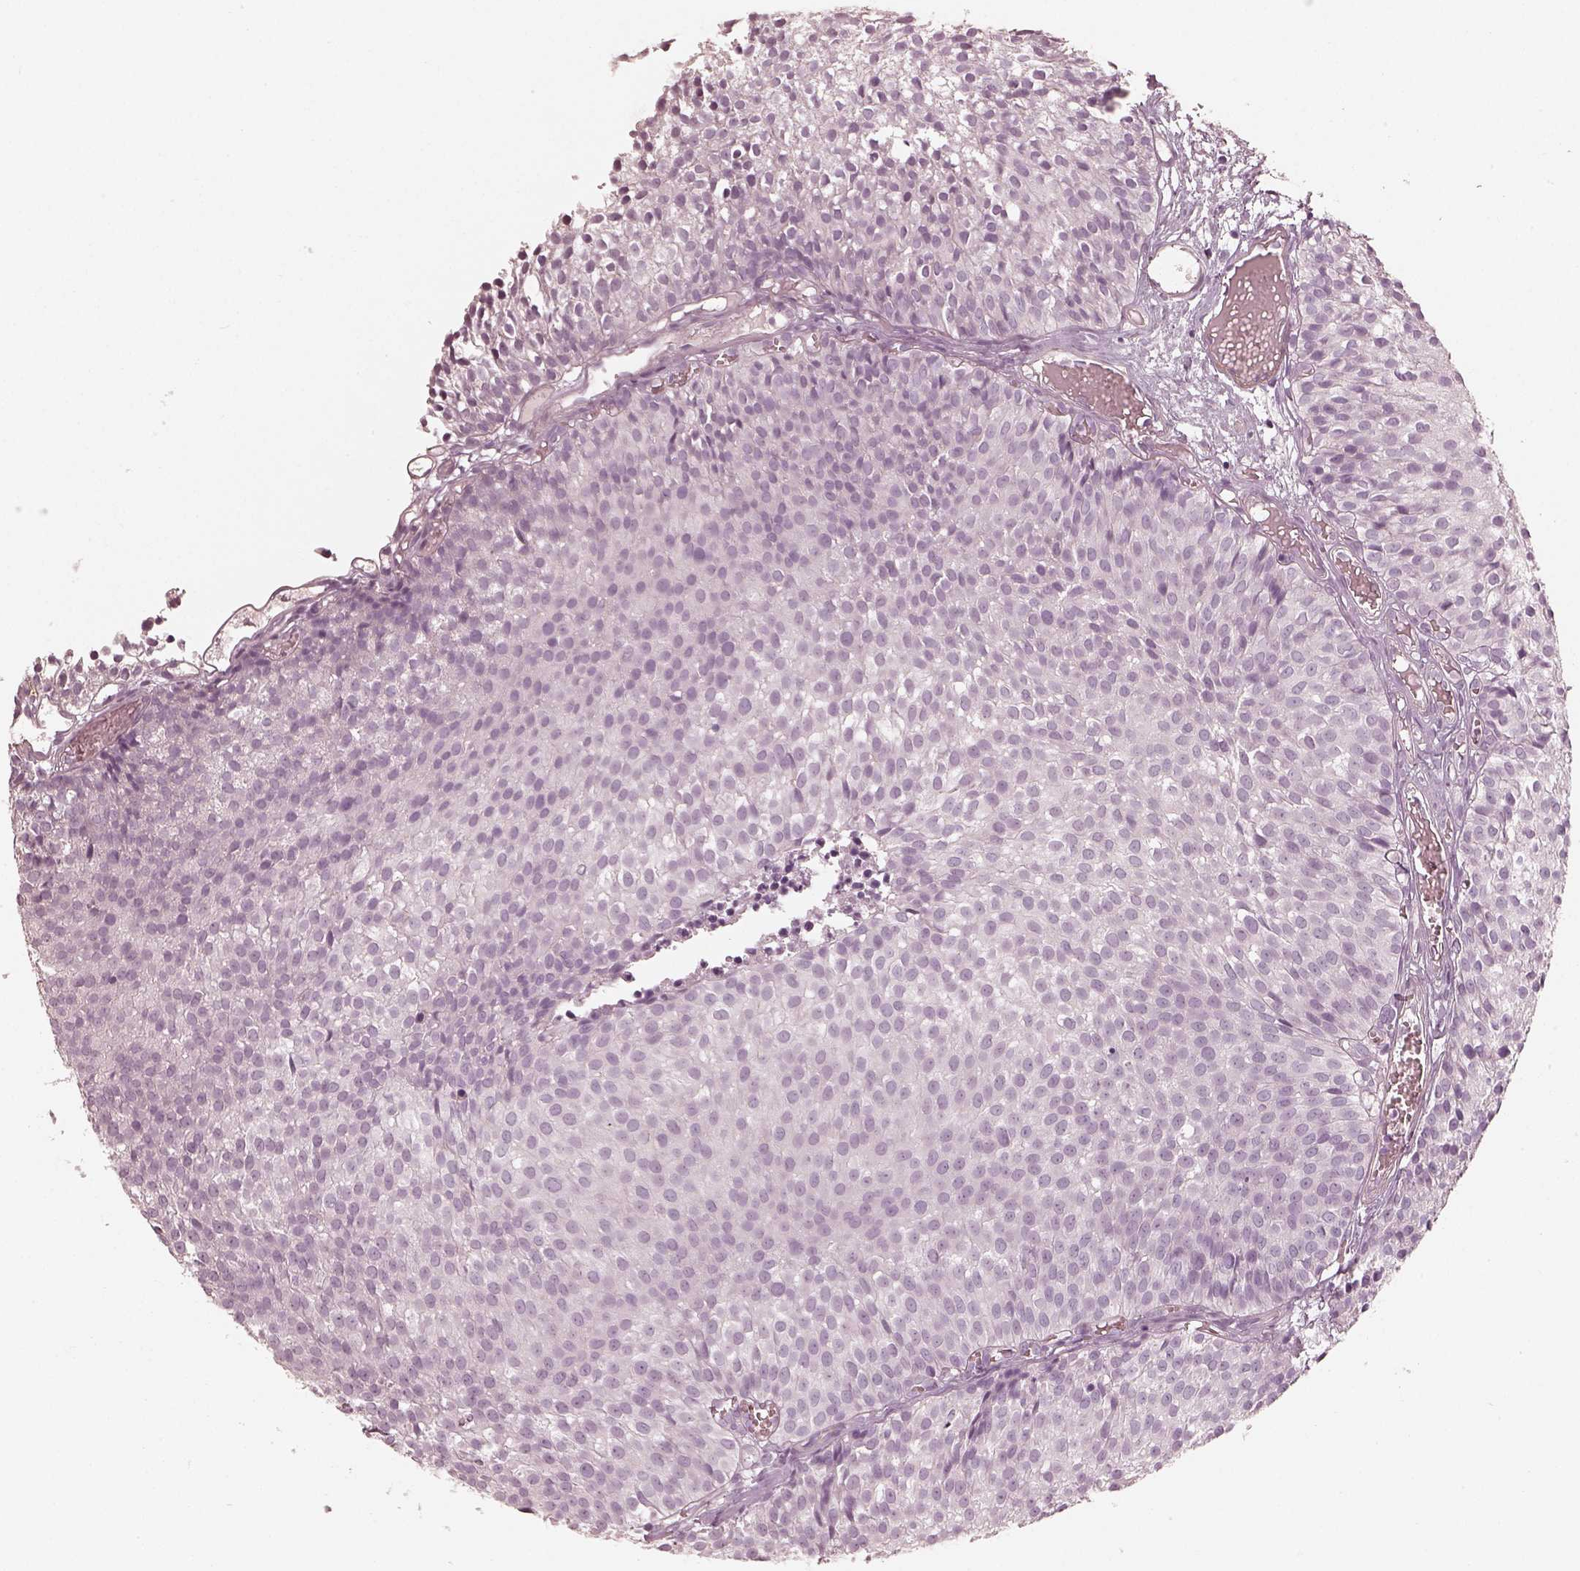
{"staining": {"intensity": "negative", "quantity": "none", "location": "none"}, "tissue": "urothelial cancer", "cell_type": "Tumor cells", "image_type": "cancer", "snomed": [{"axis": "morphology", "description": "Urothelial carcinoma, Low grade"}, {"axis": "topography", "description": "Urinary bladder"}], "caption": "IHC micrograph of neoplastic tissue: human urothelial cancer stained with DAB displays no significant protein positivity in tumor cells.", "gene": "PRLHR", "patient": {"sex": "male", "age": 63}}